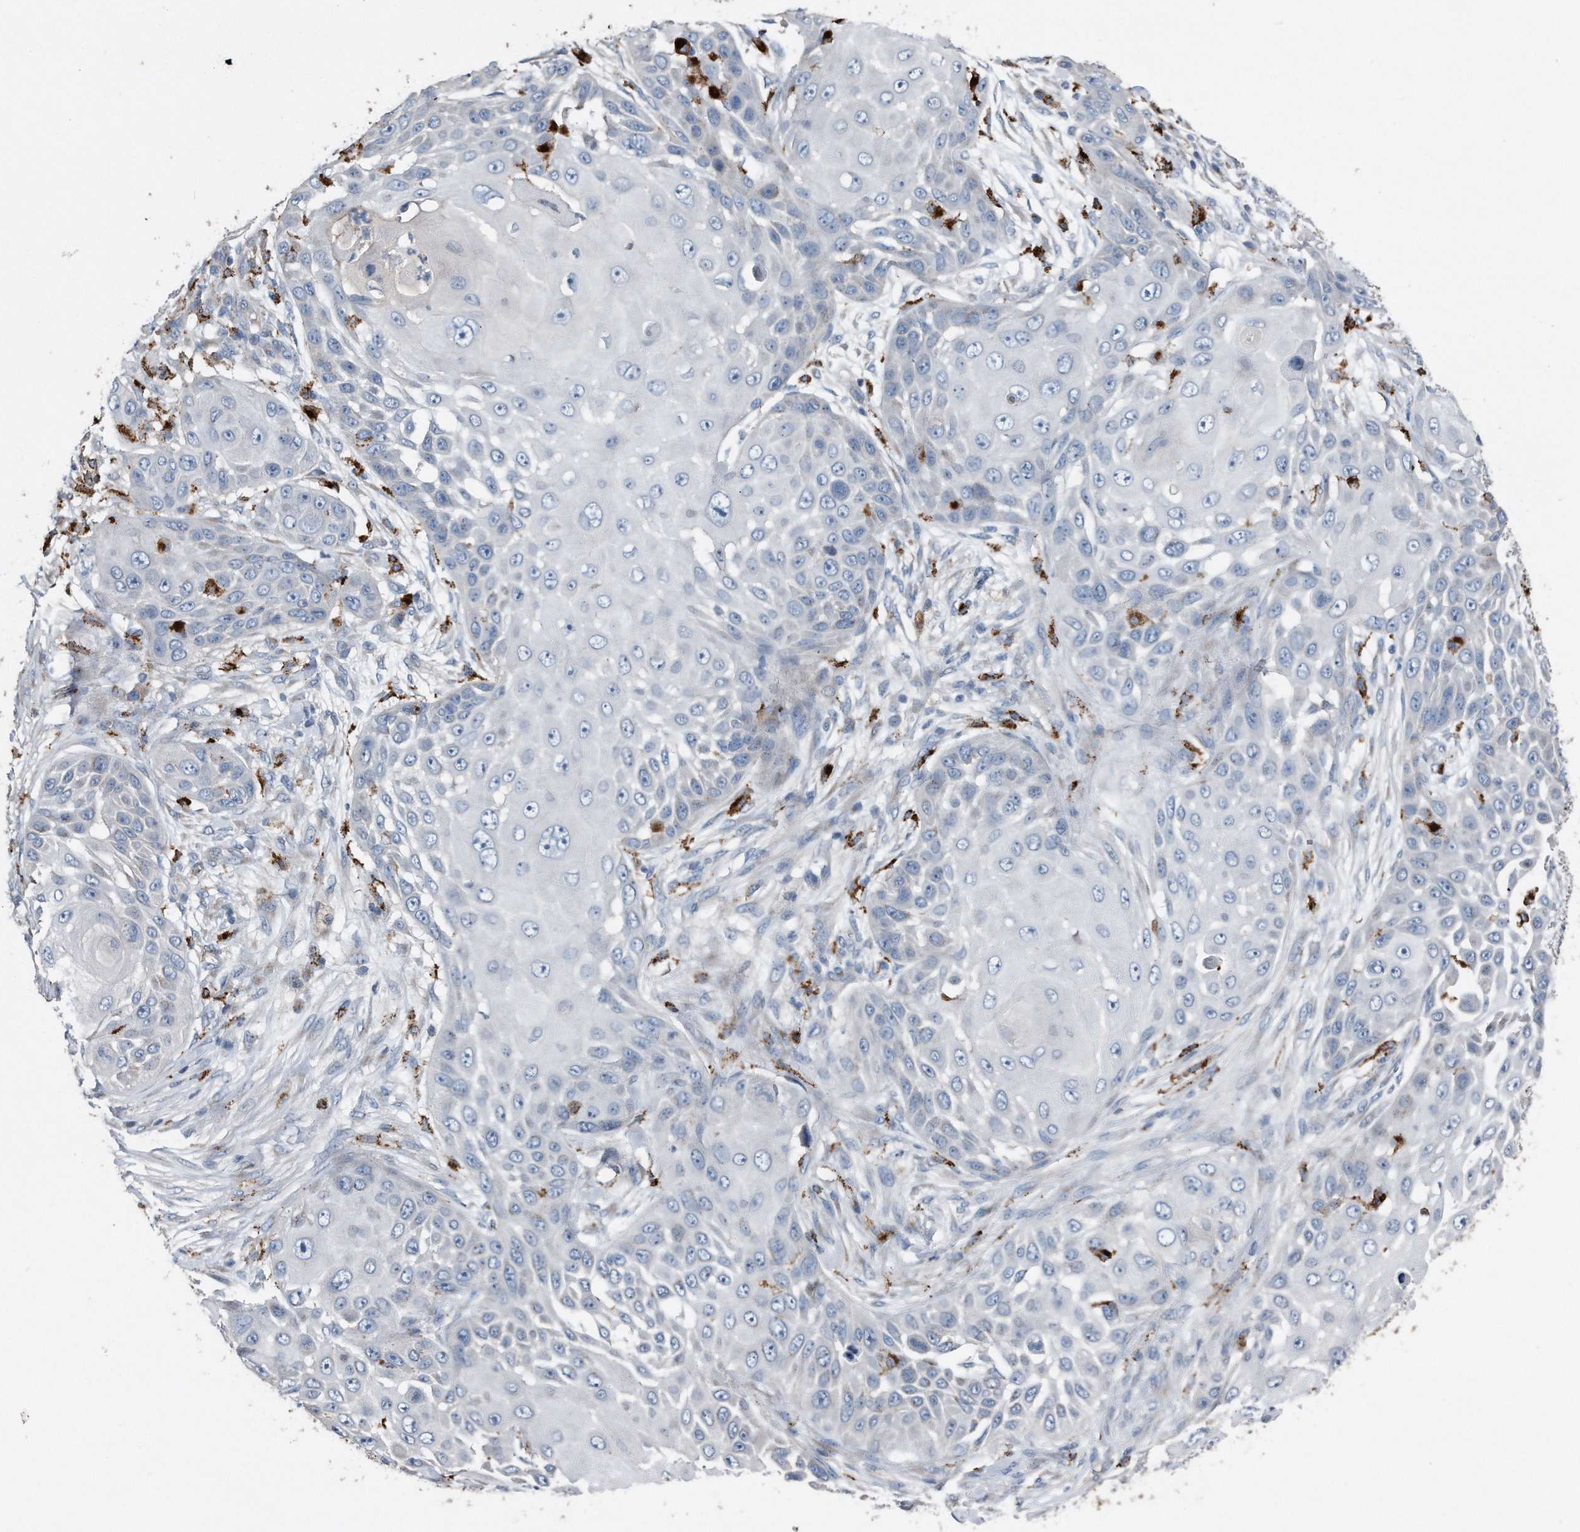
{"staining": {"intensity": "negative", "quantity": "none", "location": "none"}, "tissue": "skin cancer", "cell_type": "Tumor cells", "image_type": "cancer", "snomed": [{"axis": "morphology", "description": "Squamous cell carcinoma, NOS"}, {"axis": "topography", "description": "Skin"}], "caption": "Tumor cells are negative for brown protein staining in skin squamous cell carcinoma.", "gene": "ZNF772", "patient": {"sex": "female", "age": 44}}